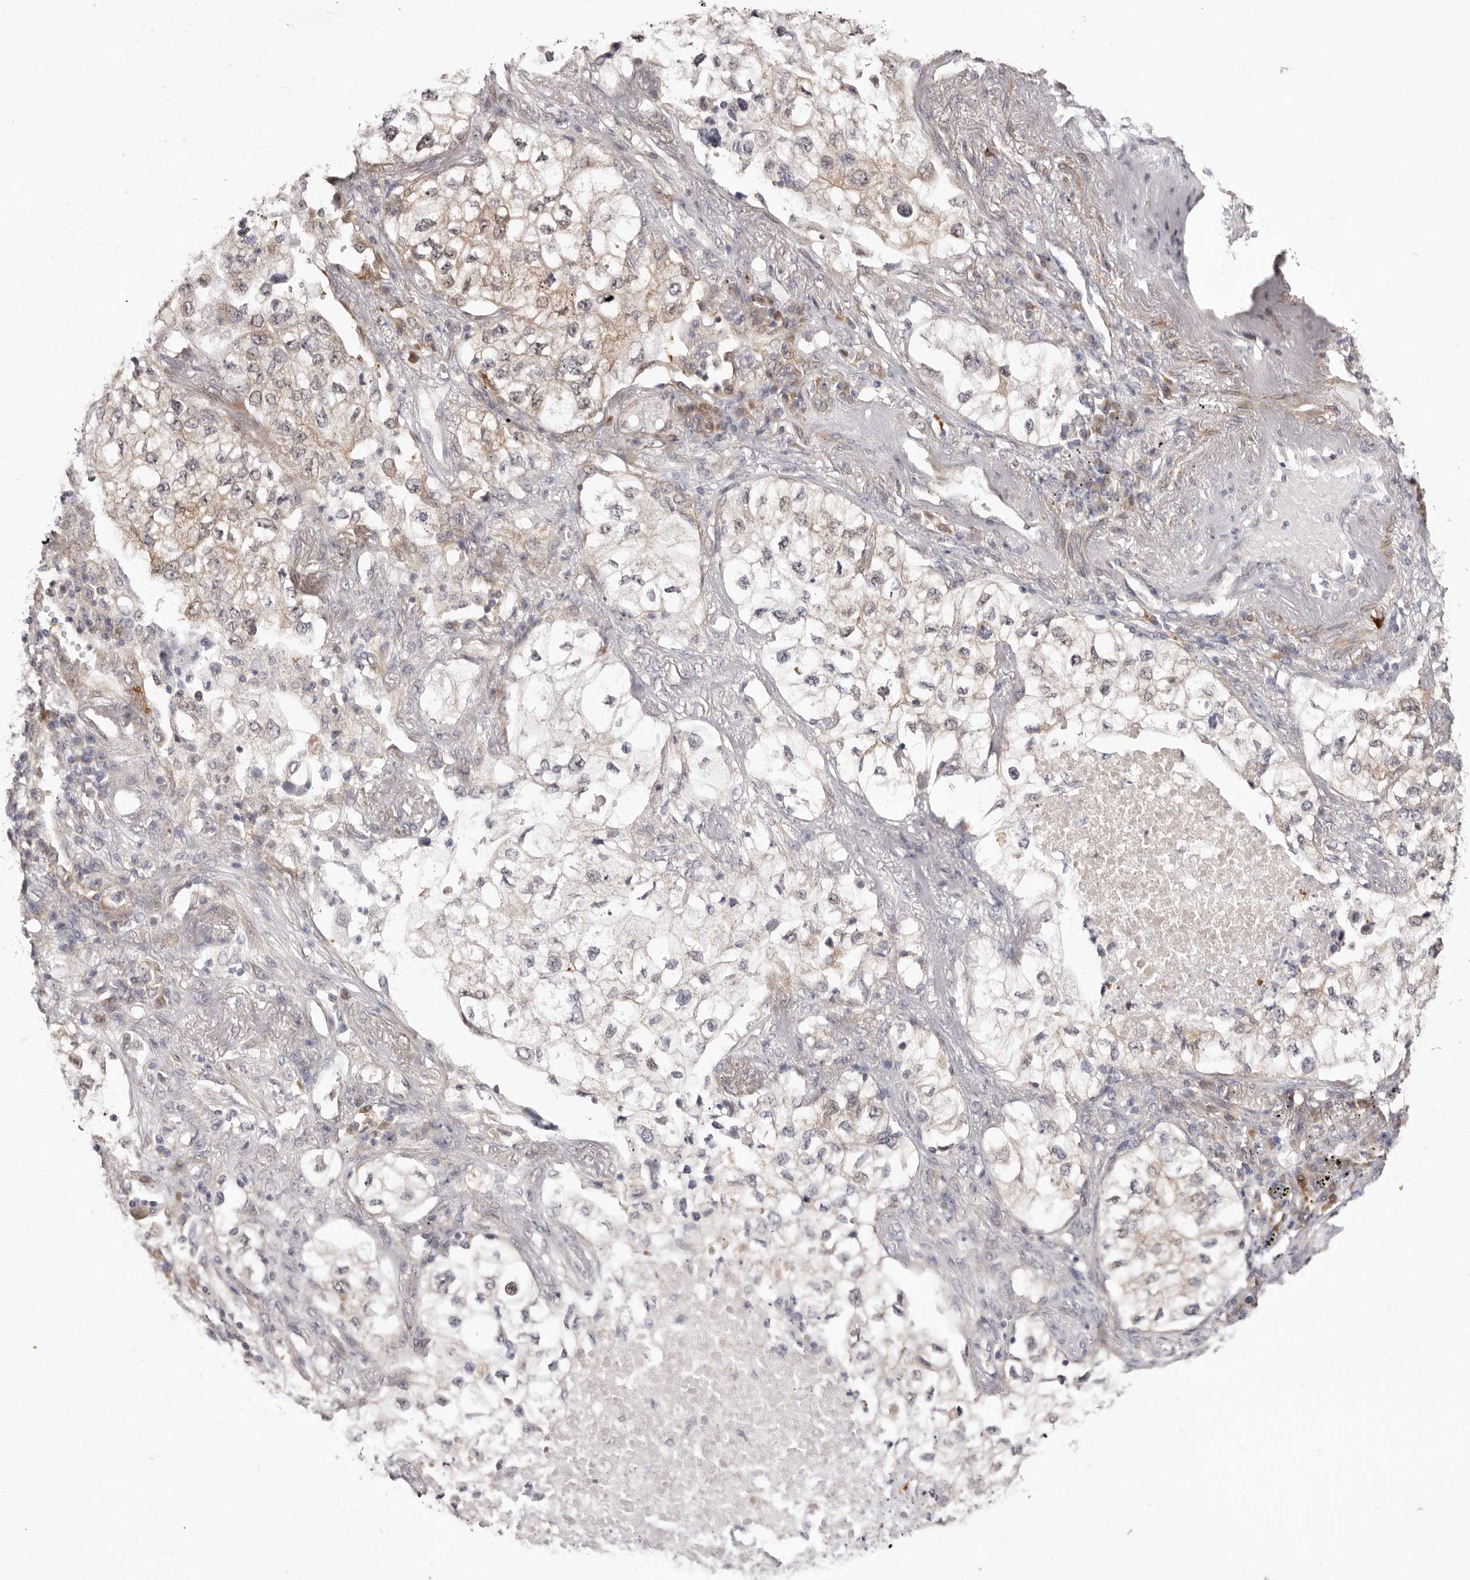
{"staining": {"intensity": "weak", "quantity": "<25%", "location": "cytoplasmic/membranous"}, "tissue": "lung cancer", "cell_type": "Tumor cells", "image_type": "cancer", "snomed": [{"axis": "morphology", "description": "Adenocarcinoma, NOS"}, {"axis": "topography", "description": "Lung"}], "caption": "Tumor cells are negative for protein expression in human lung cancer.", "gene": "GPATCH4", "patient": {"sex": "male", "age": 63}}